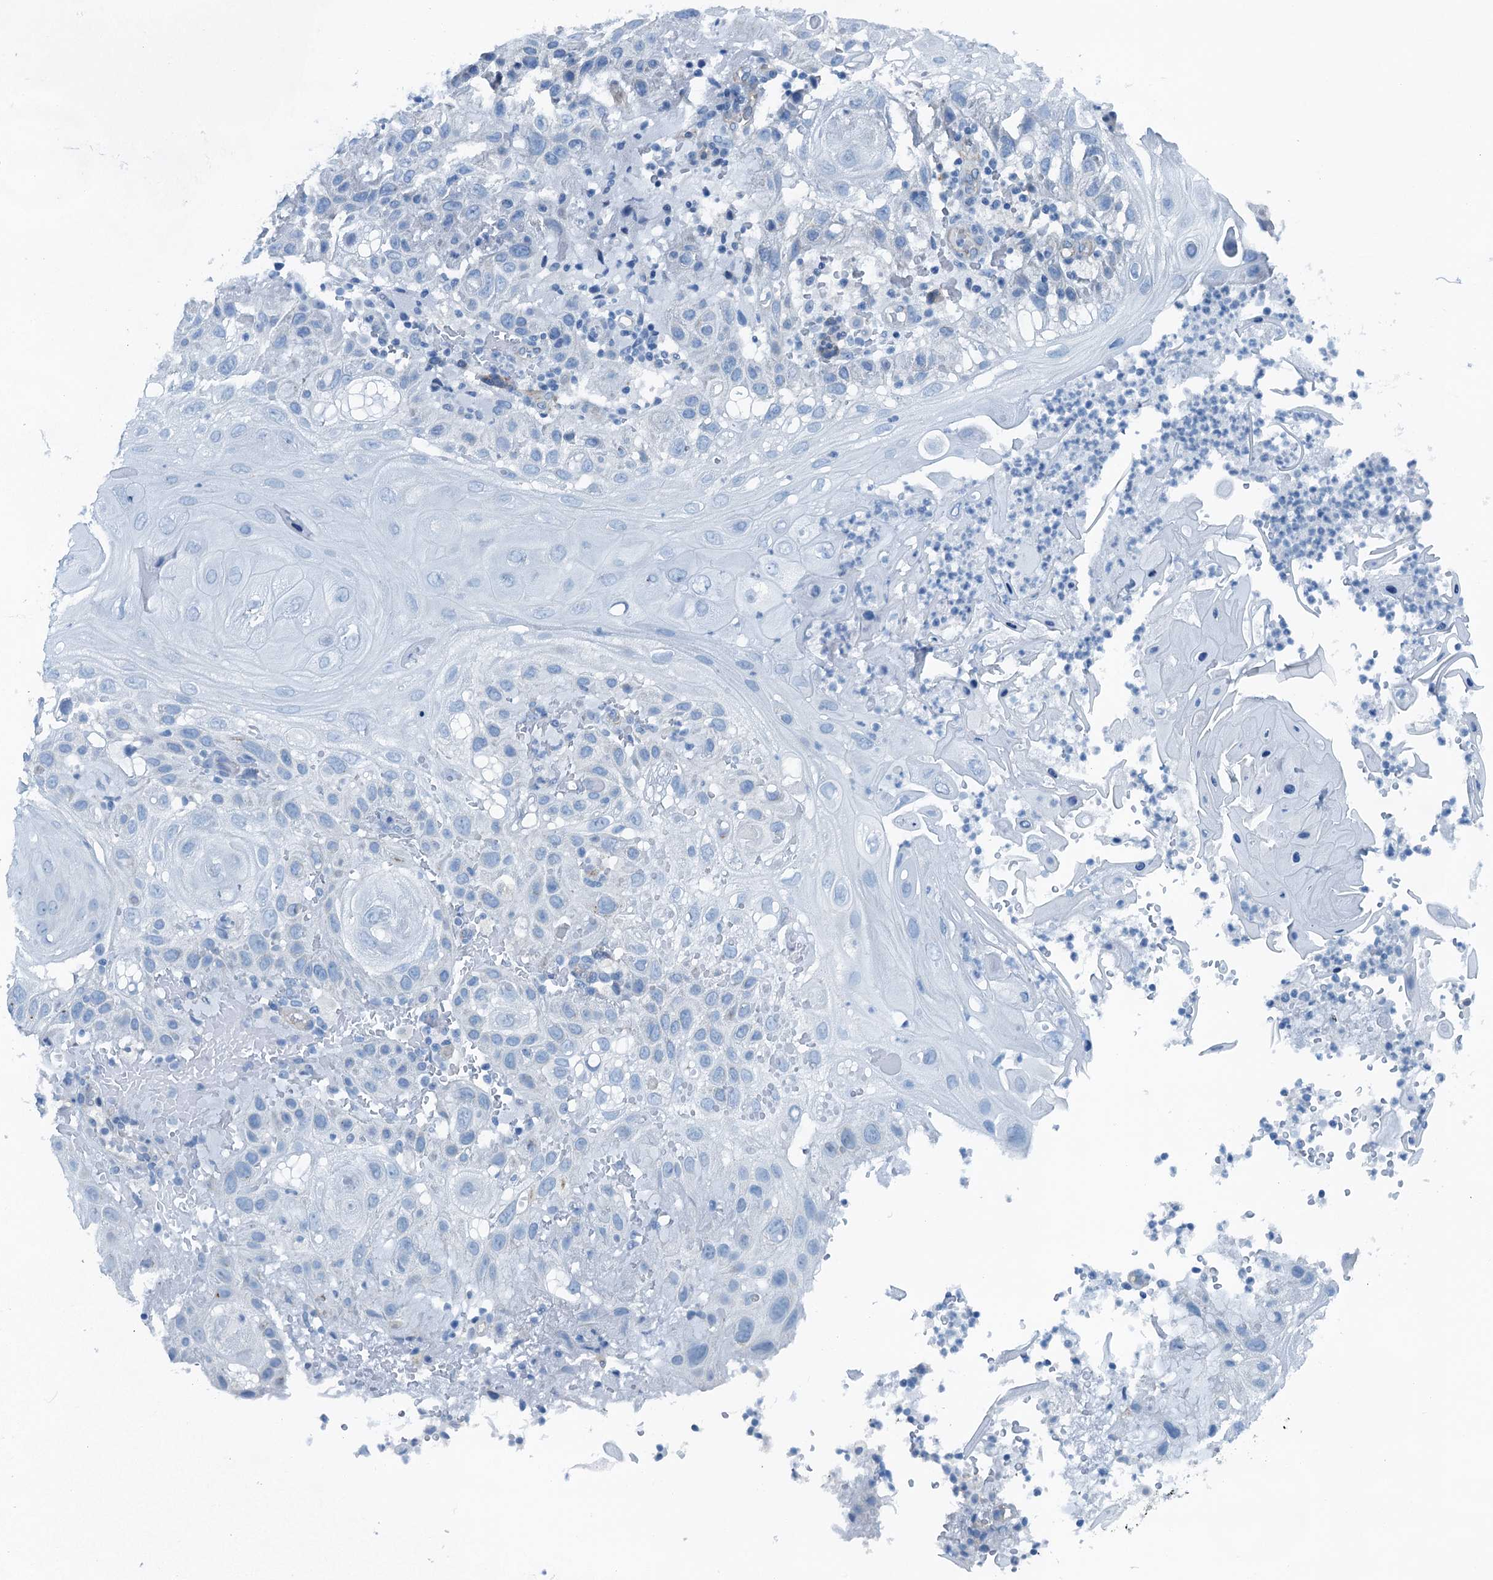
{"staining": {"intensity": "negative", "quantity": "none", "location": "none"}, "tissue": "skin cancer", "cell_type": "Tumor cells", "image_type": "cancer", "snomed": [{"axis": "morphology", "description": "Normal tissue, NOS"}, {"axis": "morphology", "description": "Squamous cell carcinoma, NOS"}, {"axis": "topography", "description": "Skin"}], "caption": "DAB immunohistochemical staining of human skin cancer (squamous cell carcinoma) exhibits no significant staining in tumor cells. (DAB immunohistochemistry visualized using brightfield microscopy, high magnification).", "gene": "TMOD2", "patient": {"sex": "female", "age": 96}}